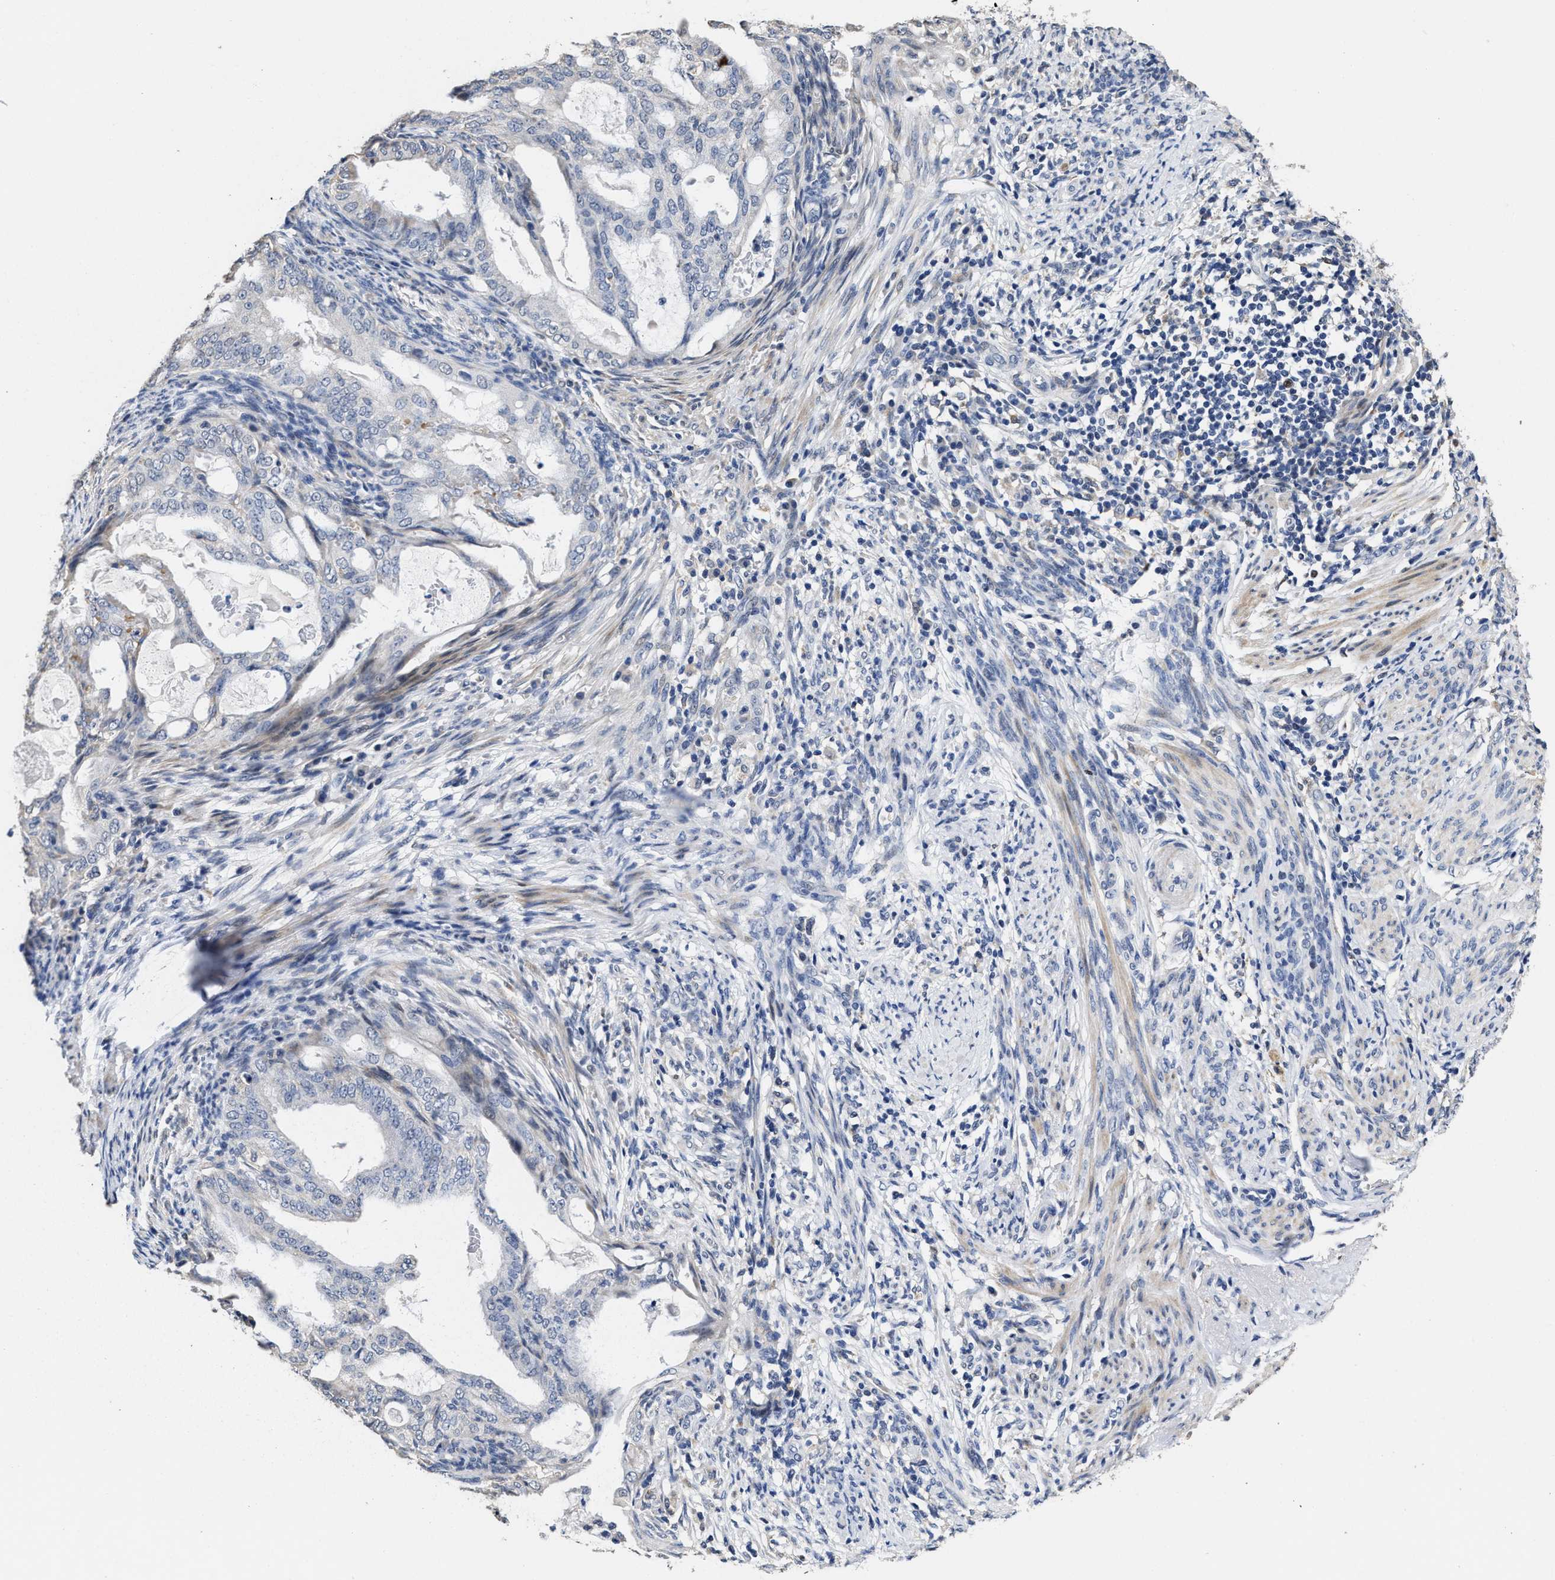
{"staining": {"intensity": "negative", "quantity": "none", "location": "none"}, "tissue": "endometrial cancer", "cell_type": "Tumor cells", "image_type": "cancer", "snomed": [{"axis": "morphology", "description": "Adenocarcinoma, NOS"}, {"axis": "topography", "description": "Endometrium"}], "caption": "This is an IHC micrograph of human endometrial adenocarcinoma. There is no expression in tumor cells.", "gene": "ZFAT", "patient": {"sex": "female", "age": 58}}